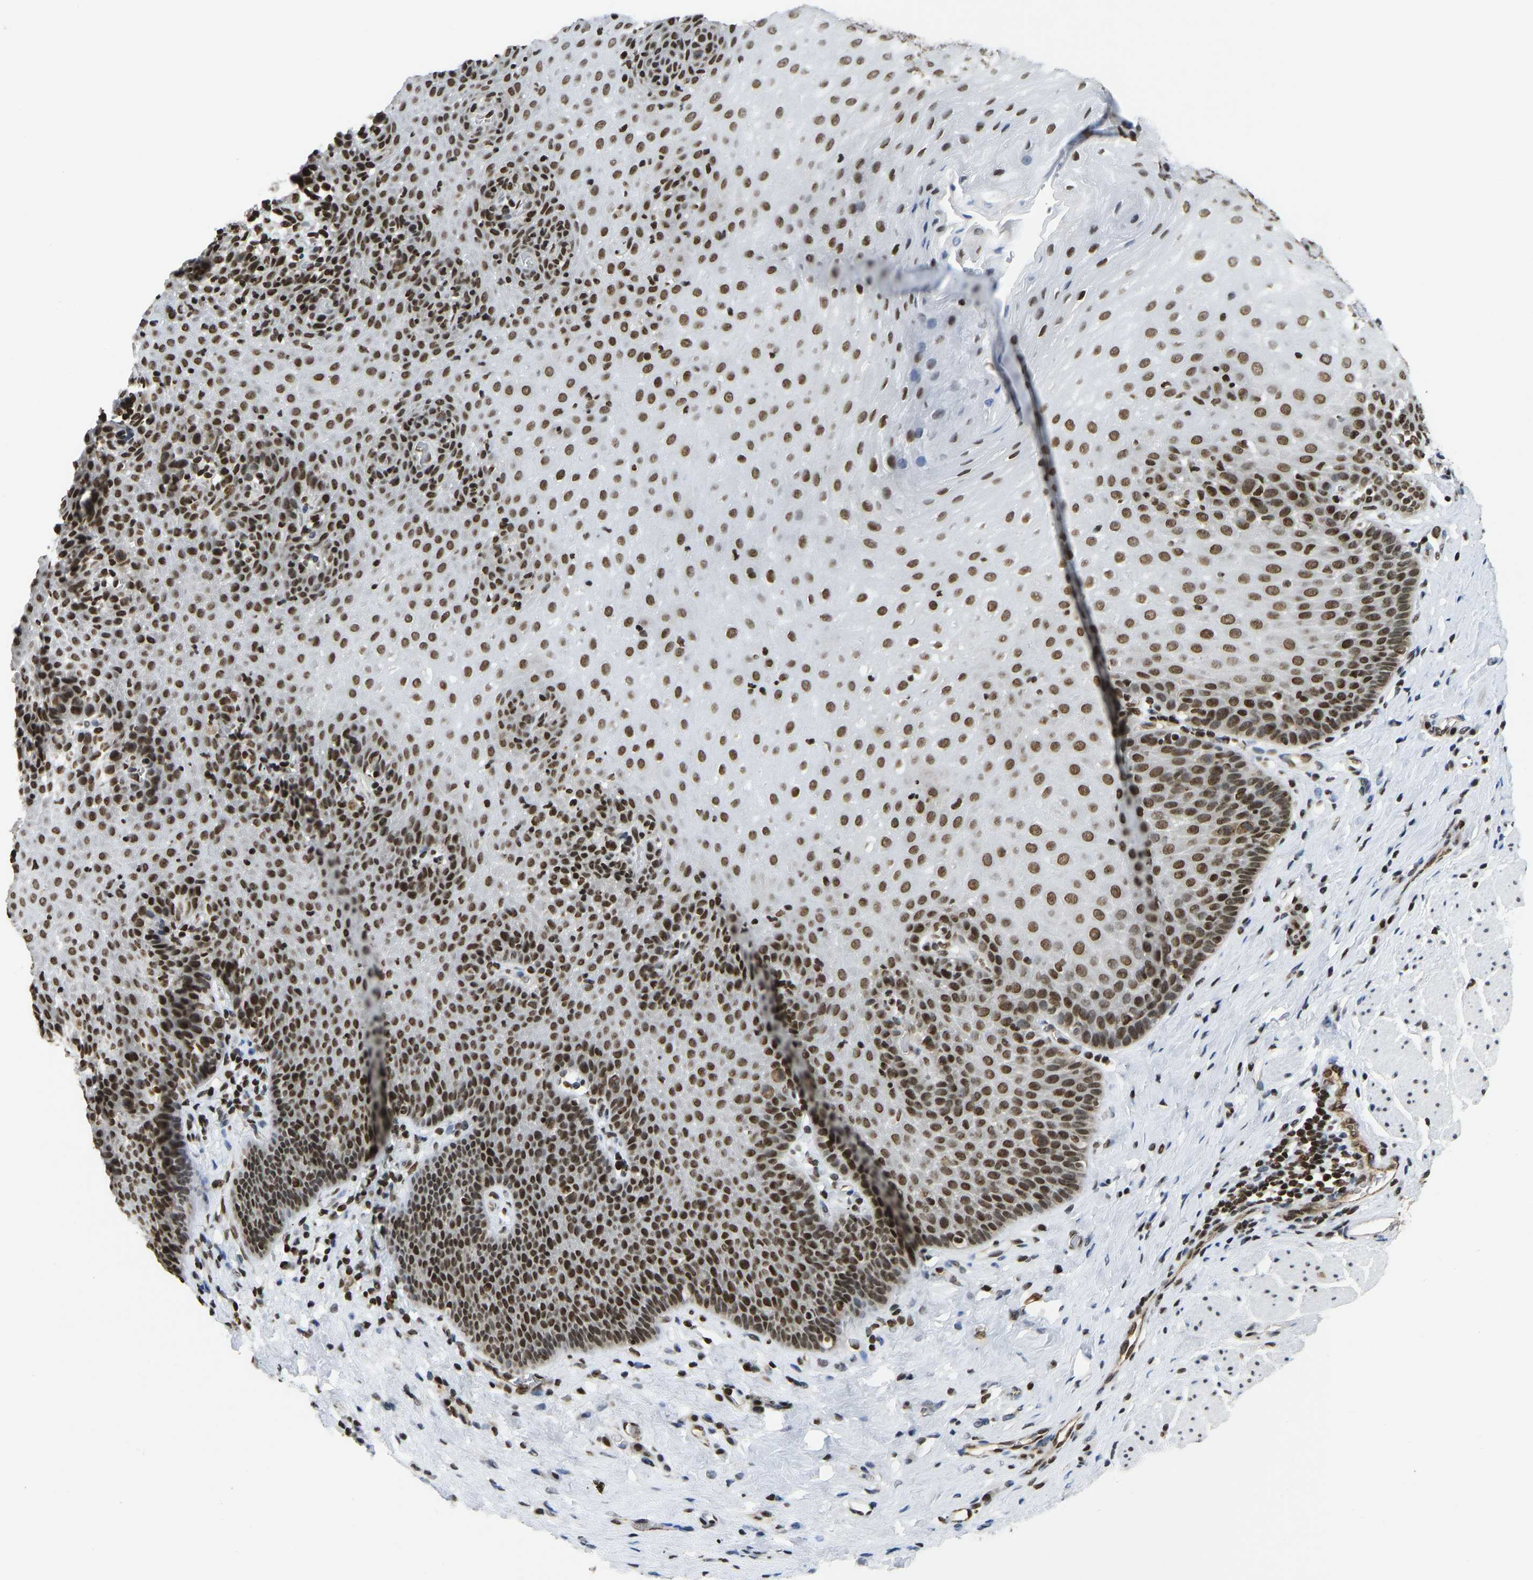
{"staining": {"intensity": "strong", "quantity": ">75%", "location": "nuclear"}, "tissue": "esophagus", "cell_type": "Squamous epithelial cells", "image_type": "normal", "snomed": [{"axis": "morphology", "description": "Normal tissue, NOS"}, {"axis": "topography", "description": "Esophagus"}], "caption": "Normal esophagus demonstrates strong nuclear staining in approximately >75% of squamous epithelial cells, visualized by immunohistochemistry.", "gene": "ZSCAN20", "patient": {"sex": "female", "age": 61}}